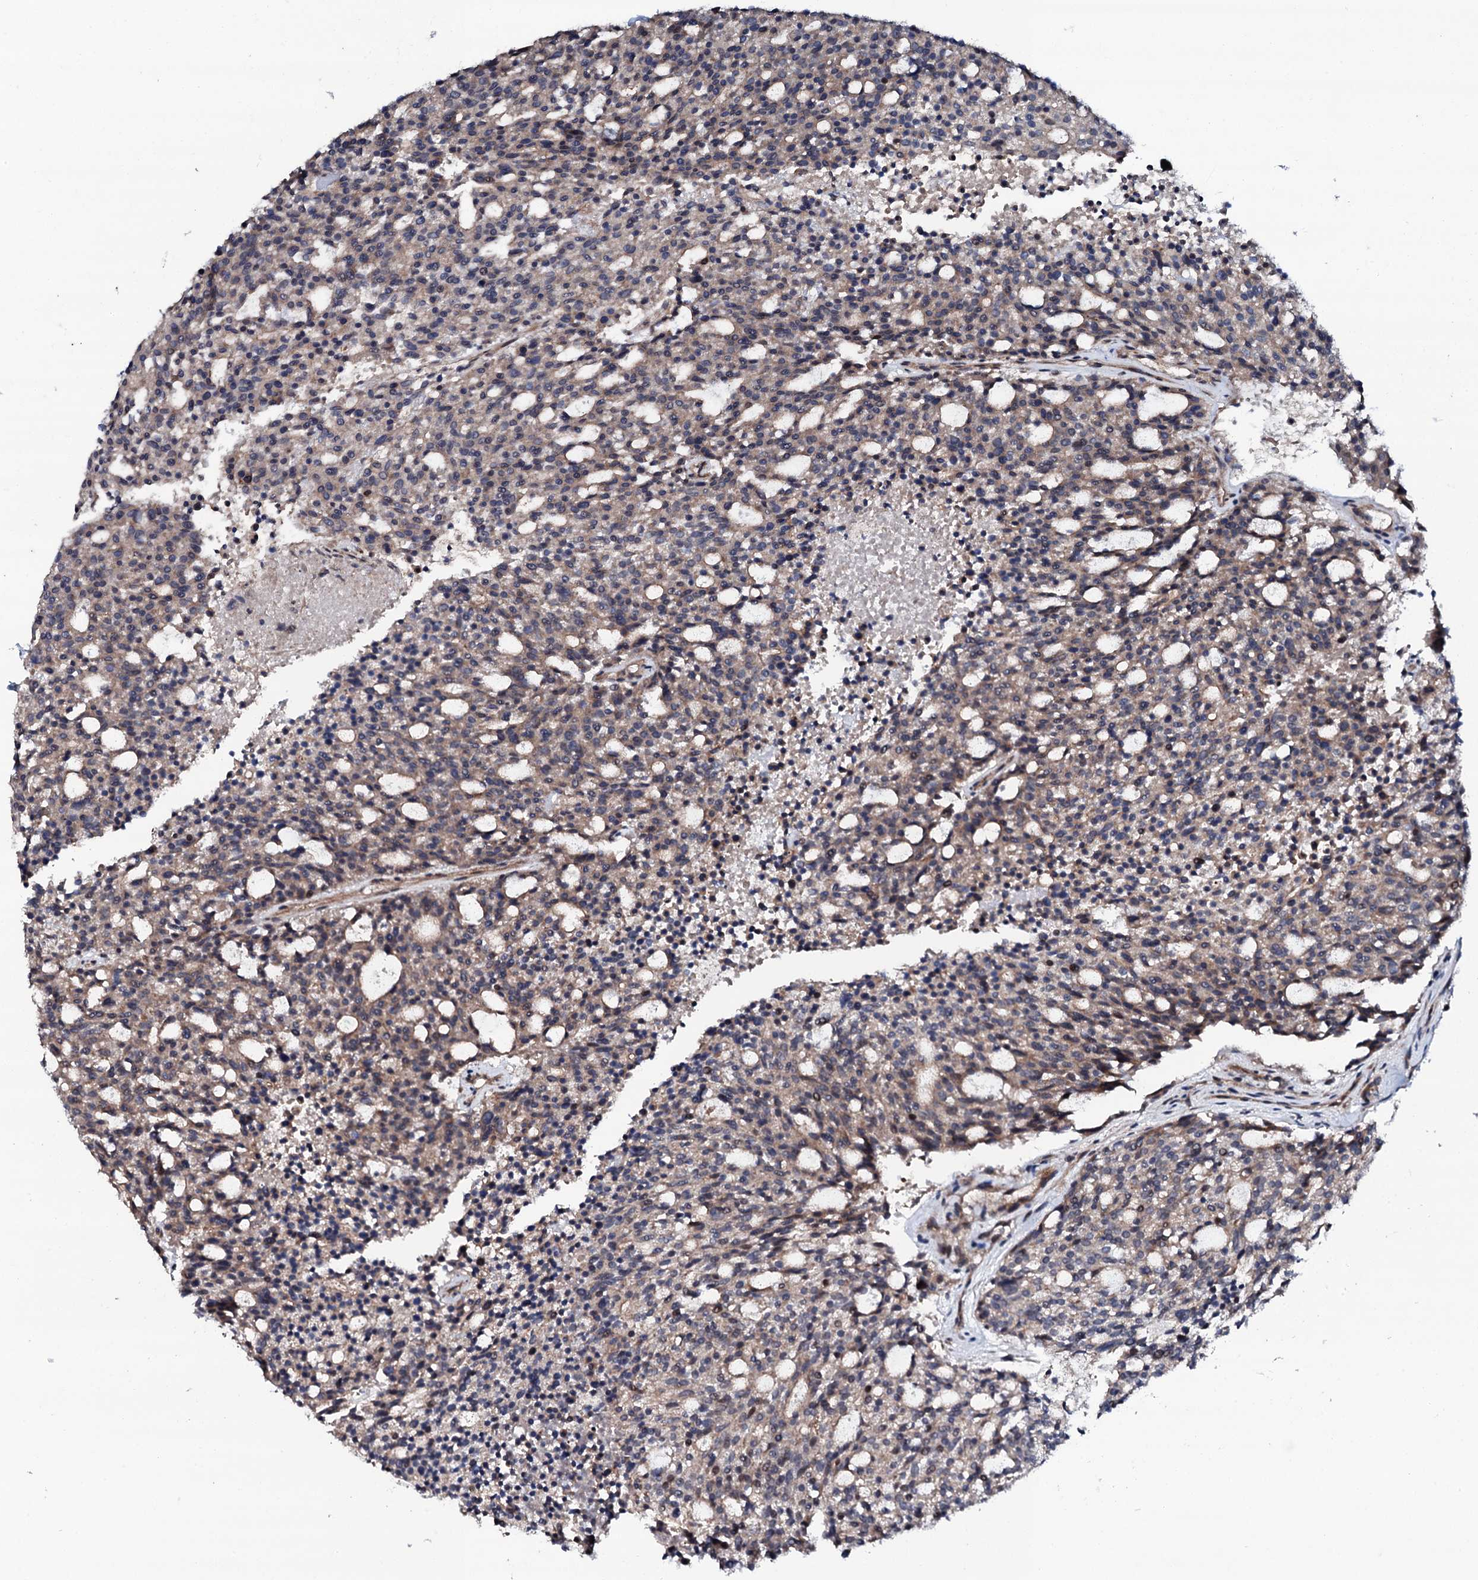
{"staining": {"intensity": "weak", "quantity": "25%-75%", "location": "cytoplasmic/membranous"}, "tissue": "carcinoid", "cell_type": "Tumor cells", "image_type": "cancer", "snomed": [{"axis": "morphology", "description": "Carcinoid, malignant, NOS"}, {"axis": "topography", "description": "Pancreas"}], "caption": "This micrograph reveals carcinoid (malignant) stained with immunohistochemistry (IHC) to label a protein in brown. The cytoplasmic/membranous of tumor cells show weak positivity for the protein. Nuclei are counter-stained blue.", "gene": "CIAO2A", "patient": {"sex": "female", "age": 54}}